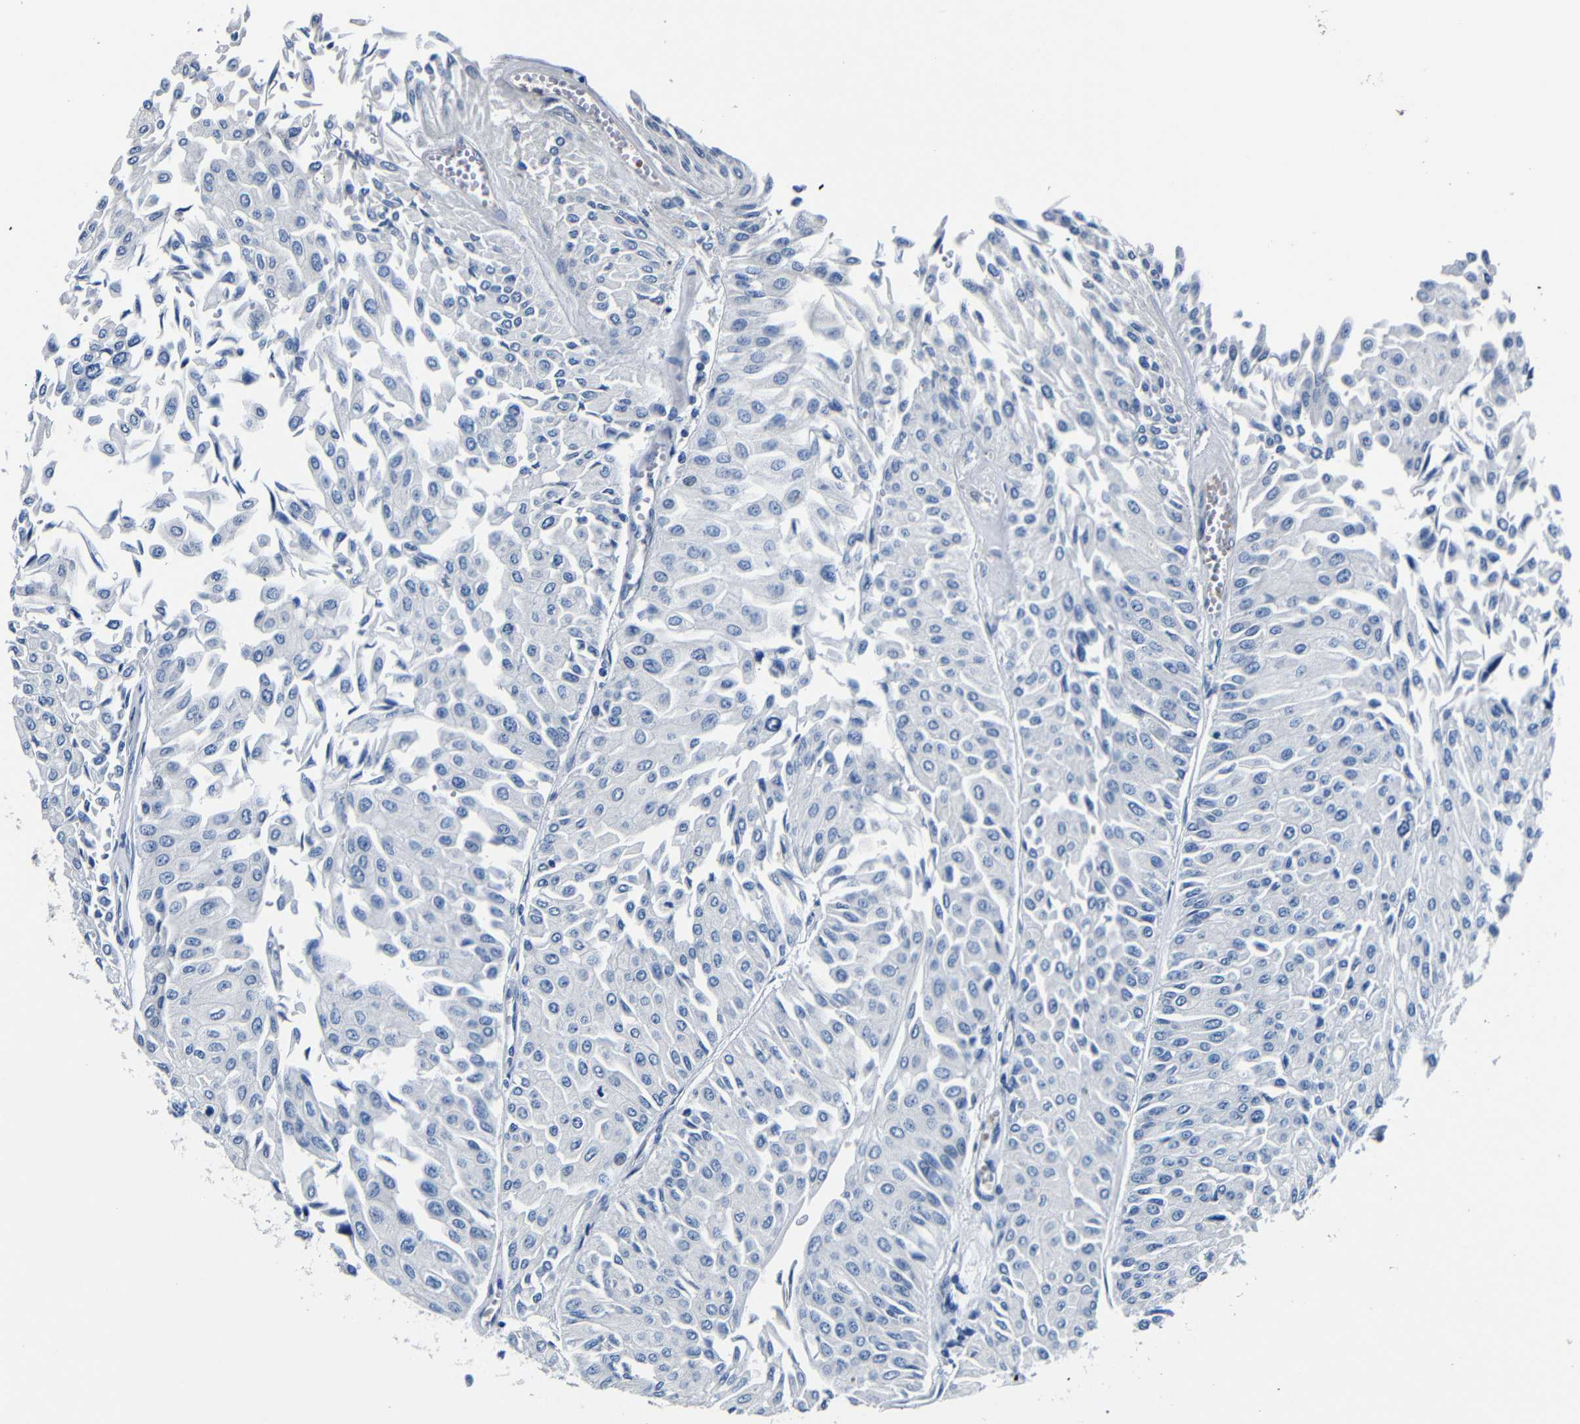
{"staining": {"intensity": "negative", "quantity": "none", "location": "none"}, "tissue": "urothelial cancer", "cell_type": "Tumor cells", "image_type": "cancer", "snomed": [{"axis": "morphology", "description": "Urothelial carcinoma, Low grade"}, {"axis": "topography", "description": "Urinary bladder"}], "caption": "Urothelial carcinoma (low-grade) stained for a protein using IHC reveals no expression tumor cells.", "gene": "TNFAIP1", "patient": {"sex": "male", "age": 67}}